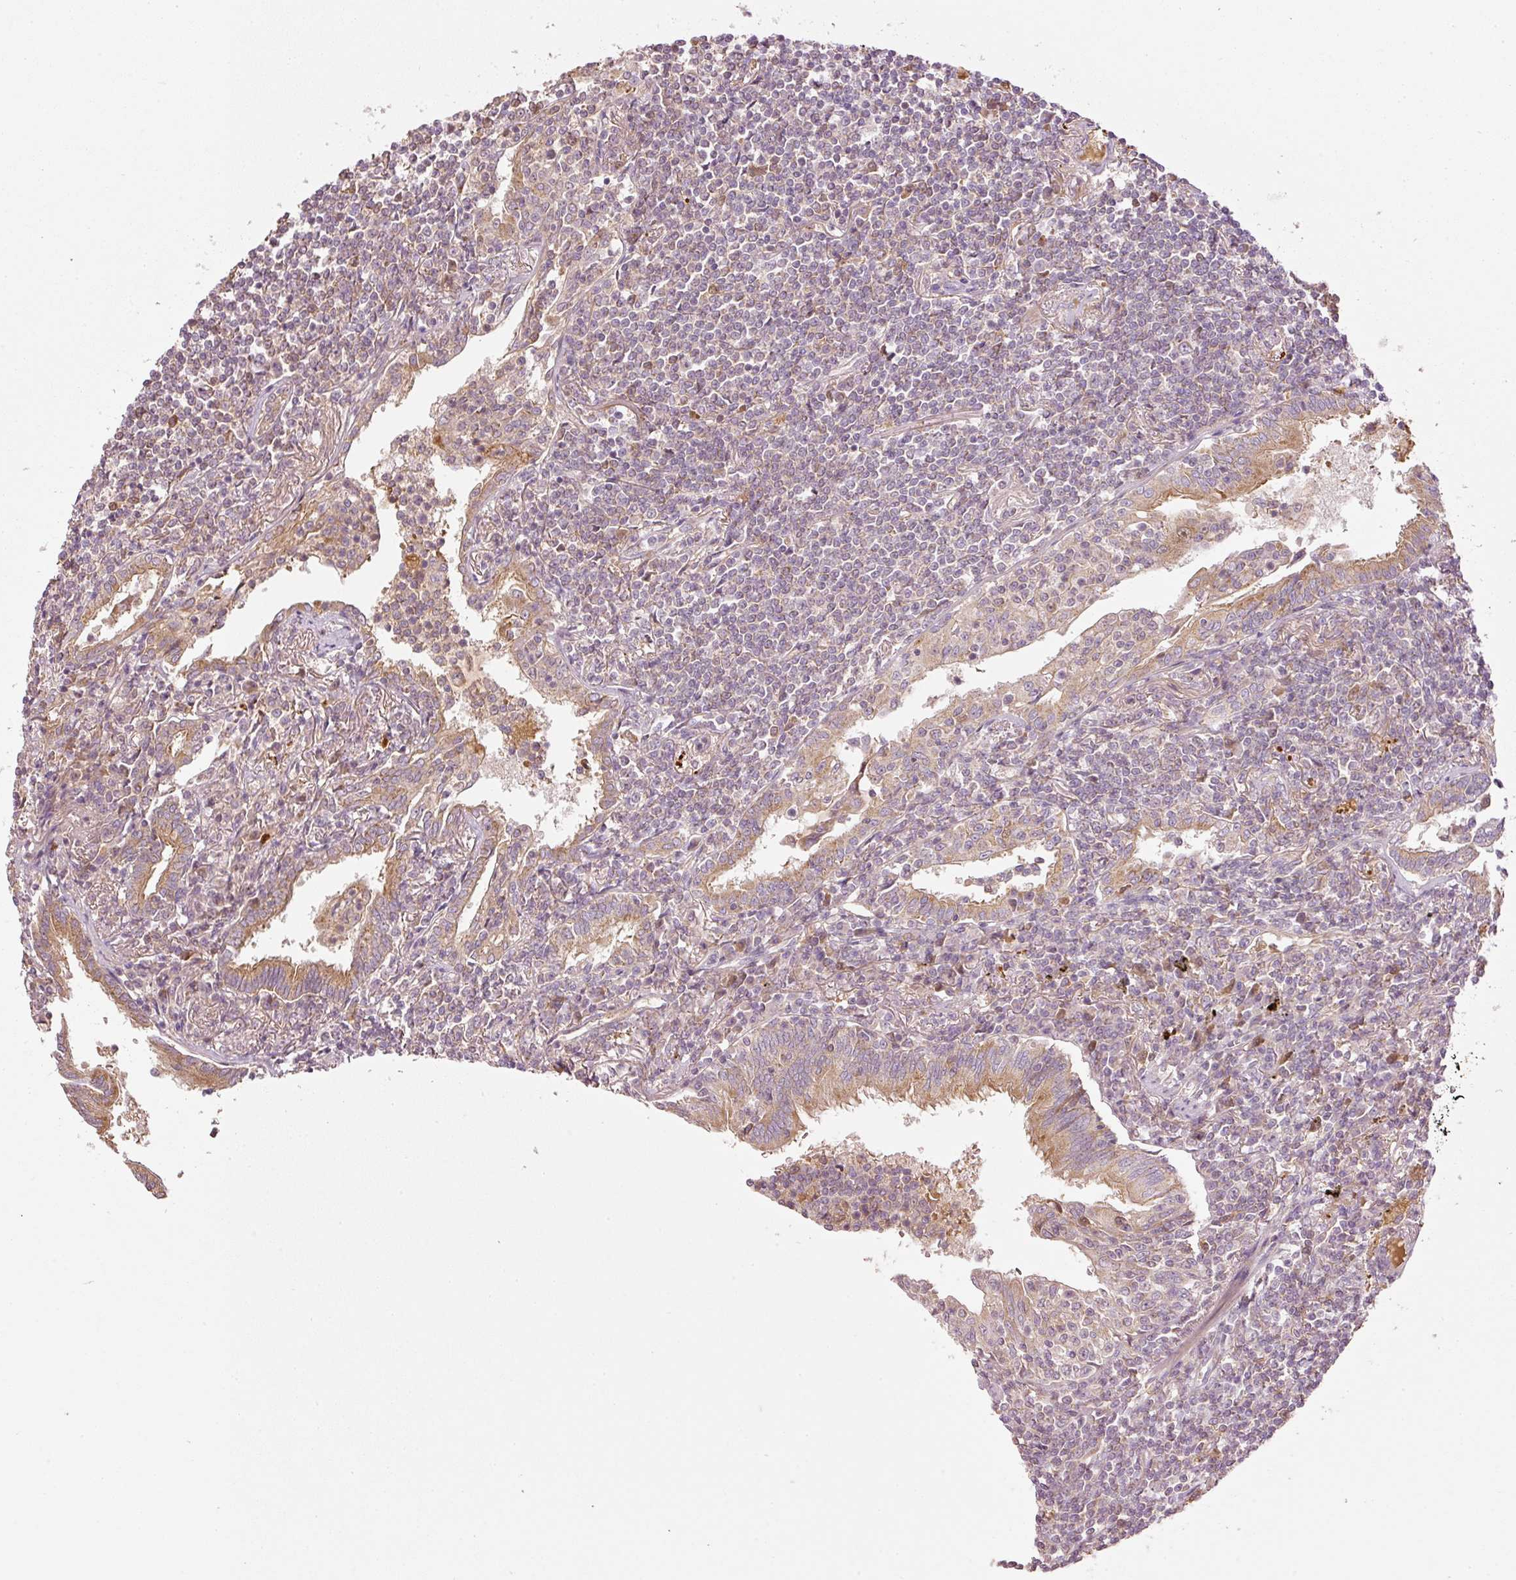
{"staining": {"intensity": "weak", "quantity": "<25%", "location": "cytoplasmic/membranous"}, "tissue": "lymphoma", "cell_type": "Tumor cells", "image_type": "cancer", "snomed": [{"axis": "morphology", "description": "Malignant lymphoma, non-Hodgkin's type, Low grade"}, {"axis": "topography", "description": "Lung"}], "caption": "Lymphoma stained for a protein using immunohistochemistry (IHC) exhibits no staining tumor cells.", "gene": "SERPING1", "patient": {"sex": "female", "age": 71}}